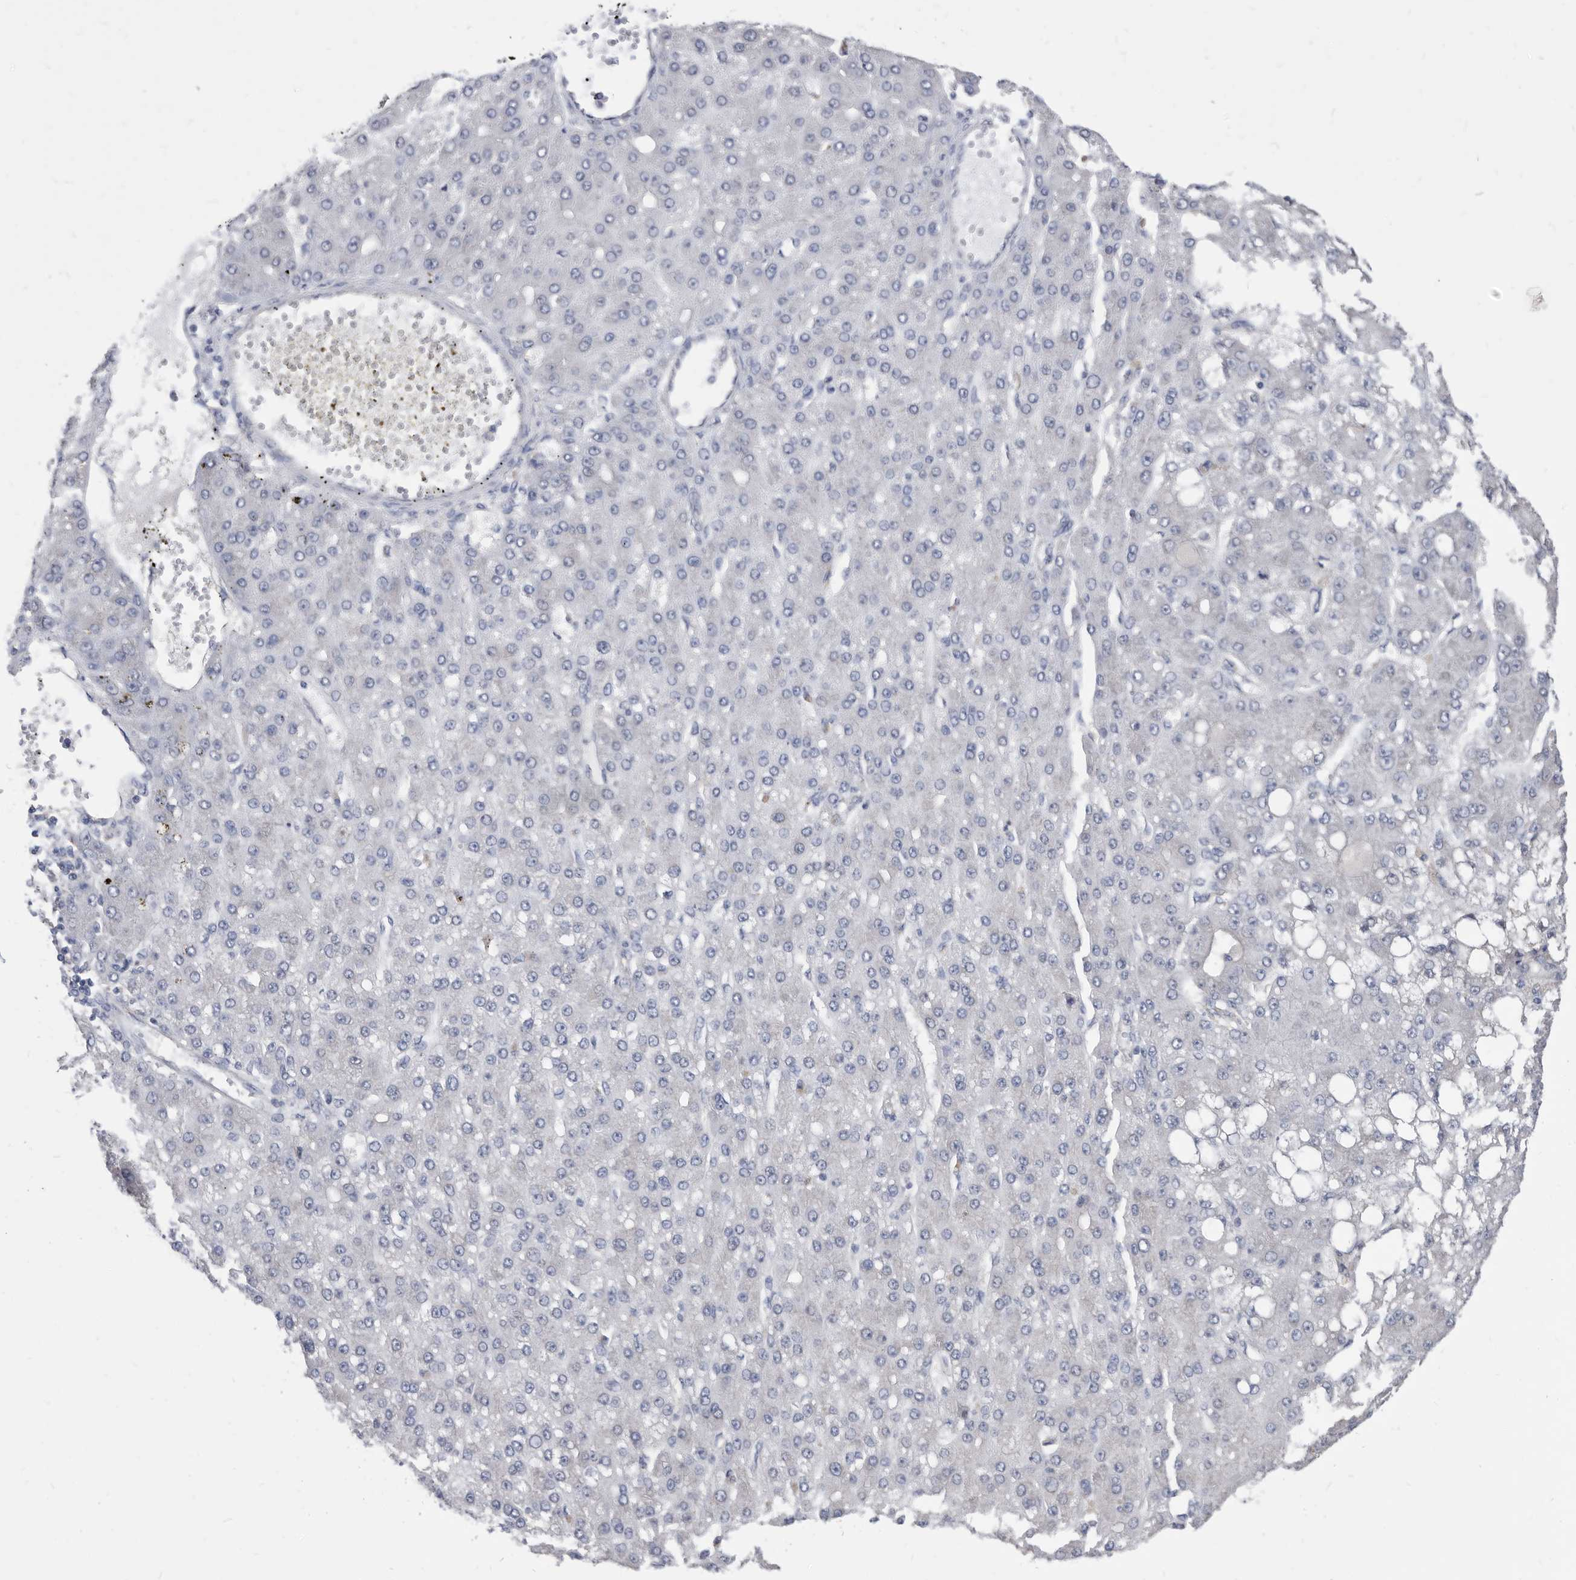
{"staining": {"intensity": "negative", "quantity": "none", "location": "none"}, "tissue": "liver cancer", "cell_type": "Tumor cells", "image_type": "cancer", "snomed": [{"axis": "morphology", "description": "Carcinoma, Hepatocellular, NOS"}, {"axis": "topography", "description": "Liver"}], "caption": "This is an immunohistochemistry (IHC) photomicrograph of human liver cancer. There is no expression in tumor cells.", "gene": "CCT4", "patient": {"sex": "male", "age": 67}}